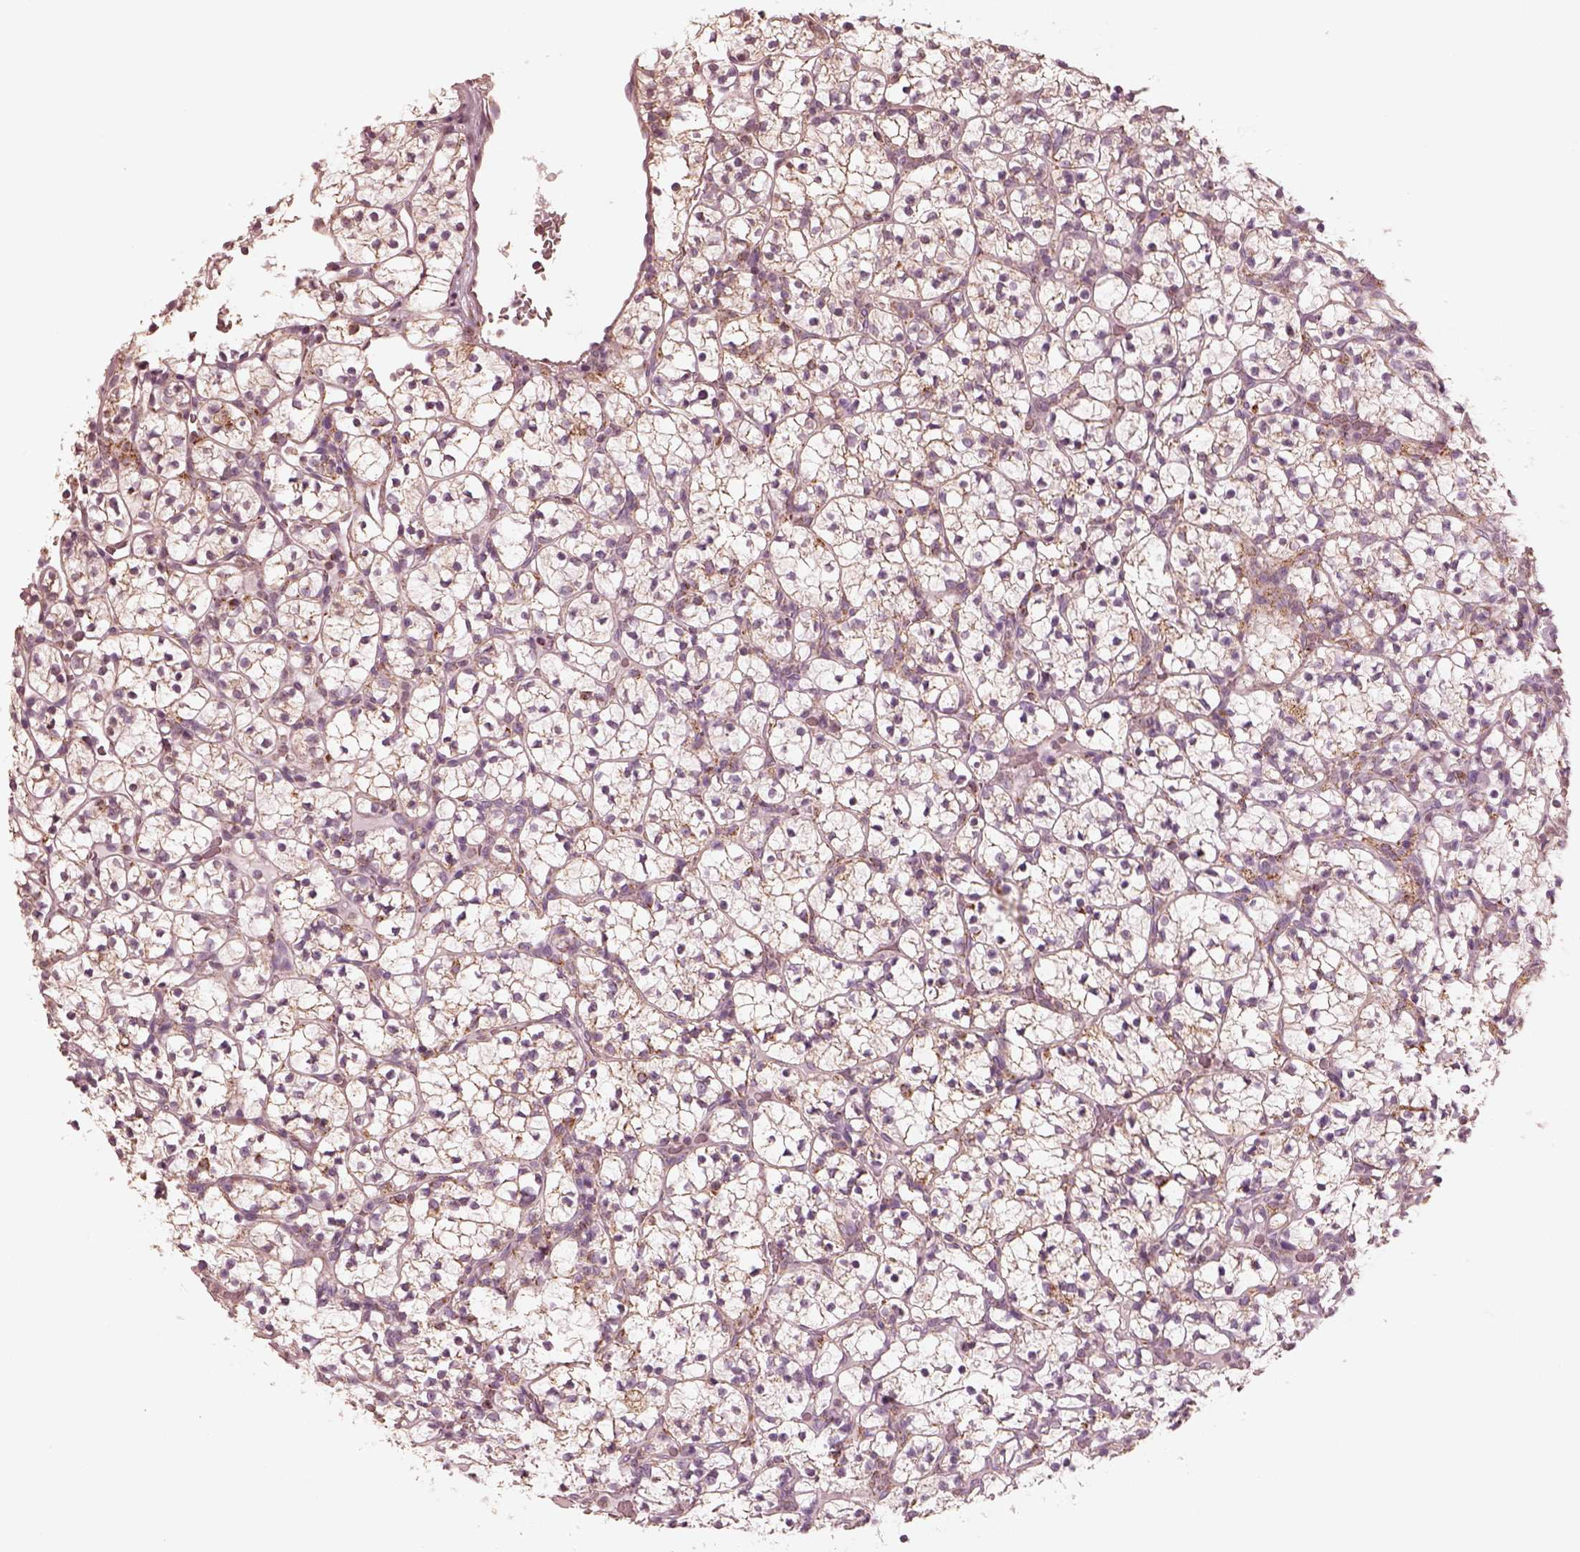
{"staining": {"intensity": "moderate", "quantity": ">75%", "location": "cytoplasmic/membranous"}, "tissue": "renal cancer", "cell_type": "Tumor cells", "image_type": "cancer", "snomed": [{"axis": "morphology", "description": "Adenocarcinoma, NOS"}, {"axis": "topography", "description": "Kidney"}], "caption": "Protein staining displays moderate cytoplasmic/membranous positivity in approximately >75% of tumor cells in renal cancer.", "gene": "ENTPD6", "patient": {"sex": "female", "age": 89}}